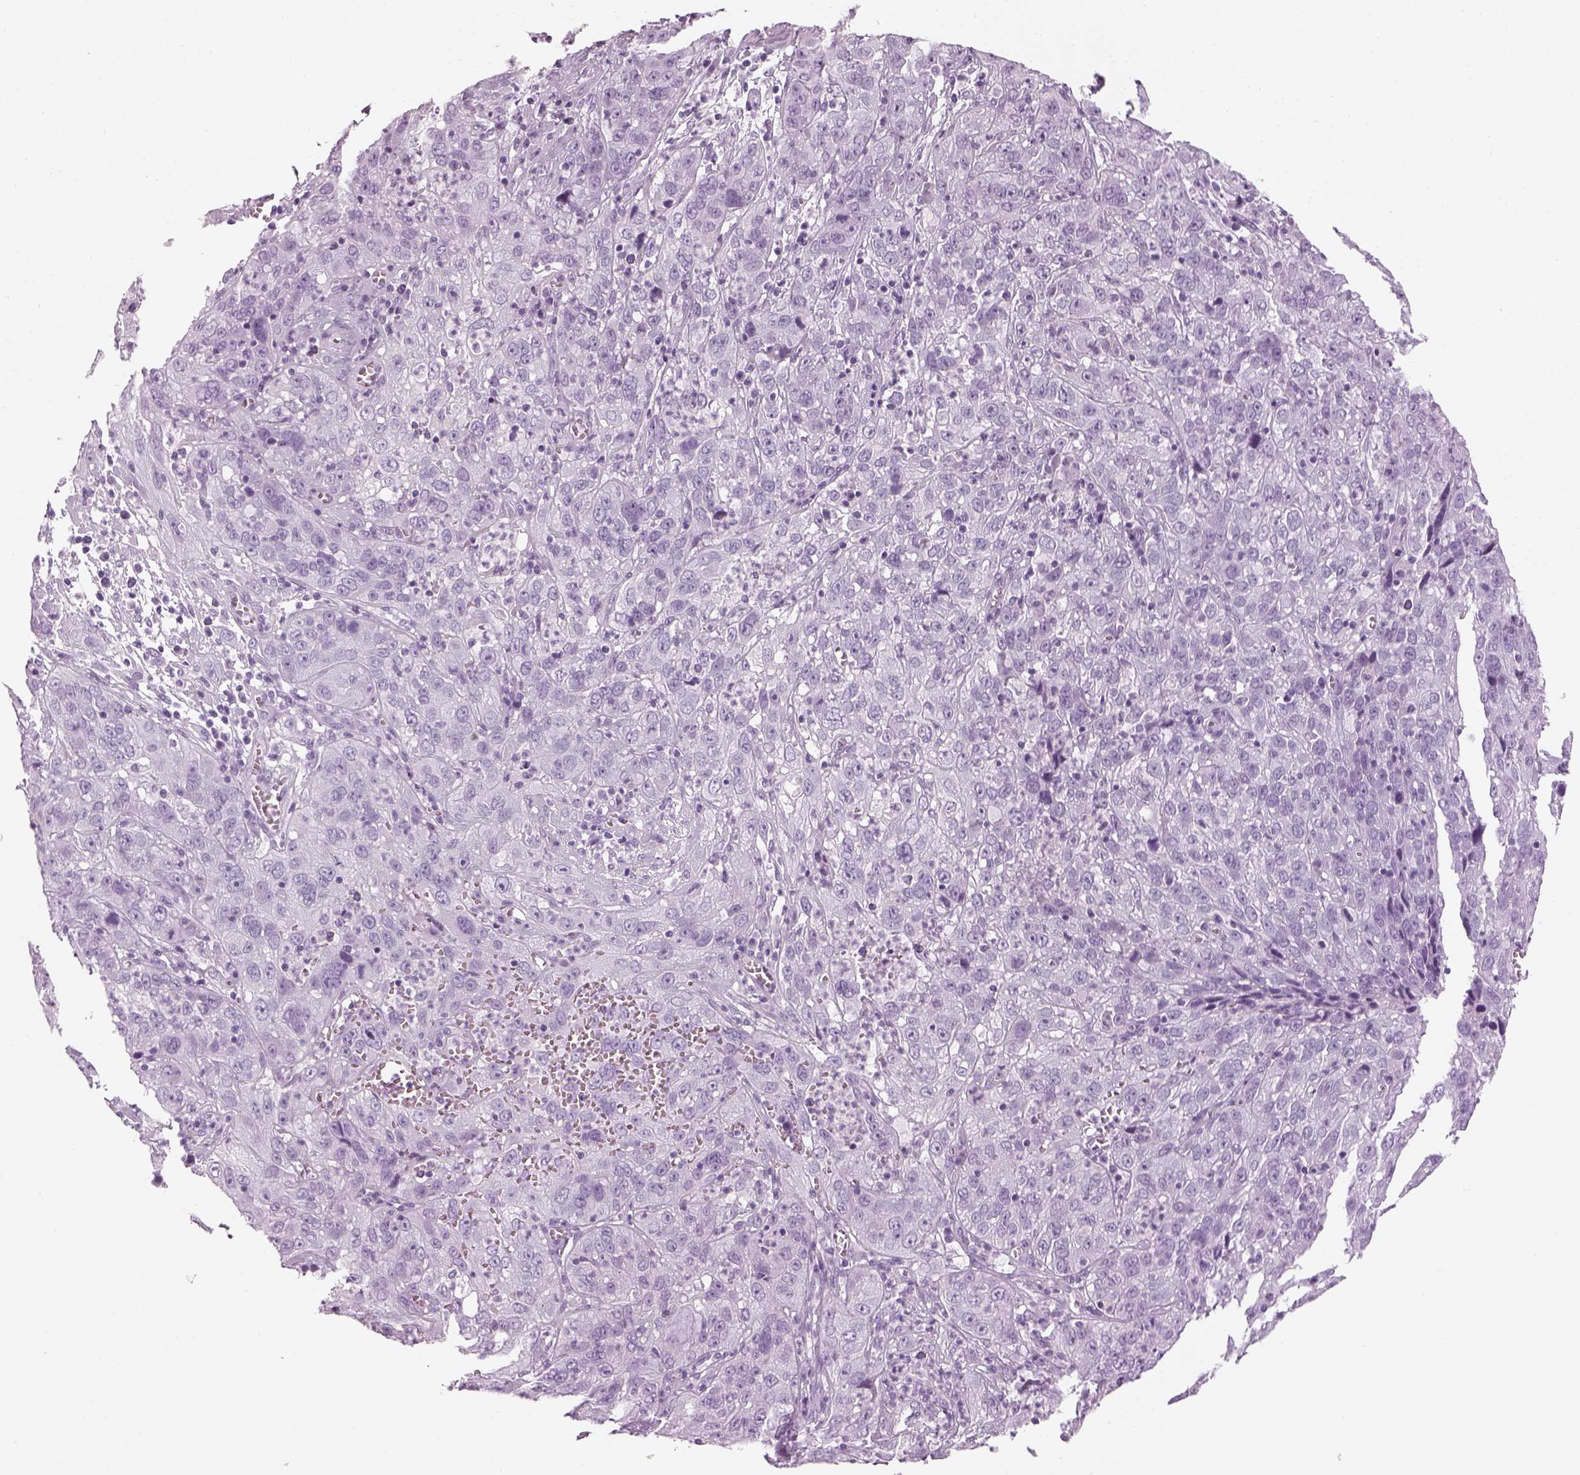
{"staining": {"intensity": "negative", "quantity": "none", "location": "none"}, "tissue": "cervical cancer", "cell_type": "Tumor cells", "image_type": "cancer", "snomed": [{"axis": "morphology", "description": "Squamous cell carcinoma, NOS"}, {"axis": "topography", "description": "Cervix"}], "caption": "An immunohistochemistry histopathology image of cervical cancer (squamous cell carcinoma) is shown. There is no staining in tumor cells of cervical cancer (squamous cell carcinoma). (DAB immunohistochemistry visualized using brightfield microscopy, high magnification).", "gene": "SAG", "patient": {"sex": "female", "age": 32}}